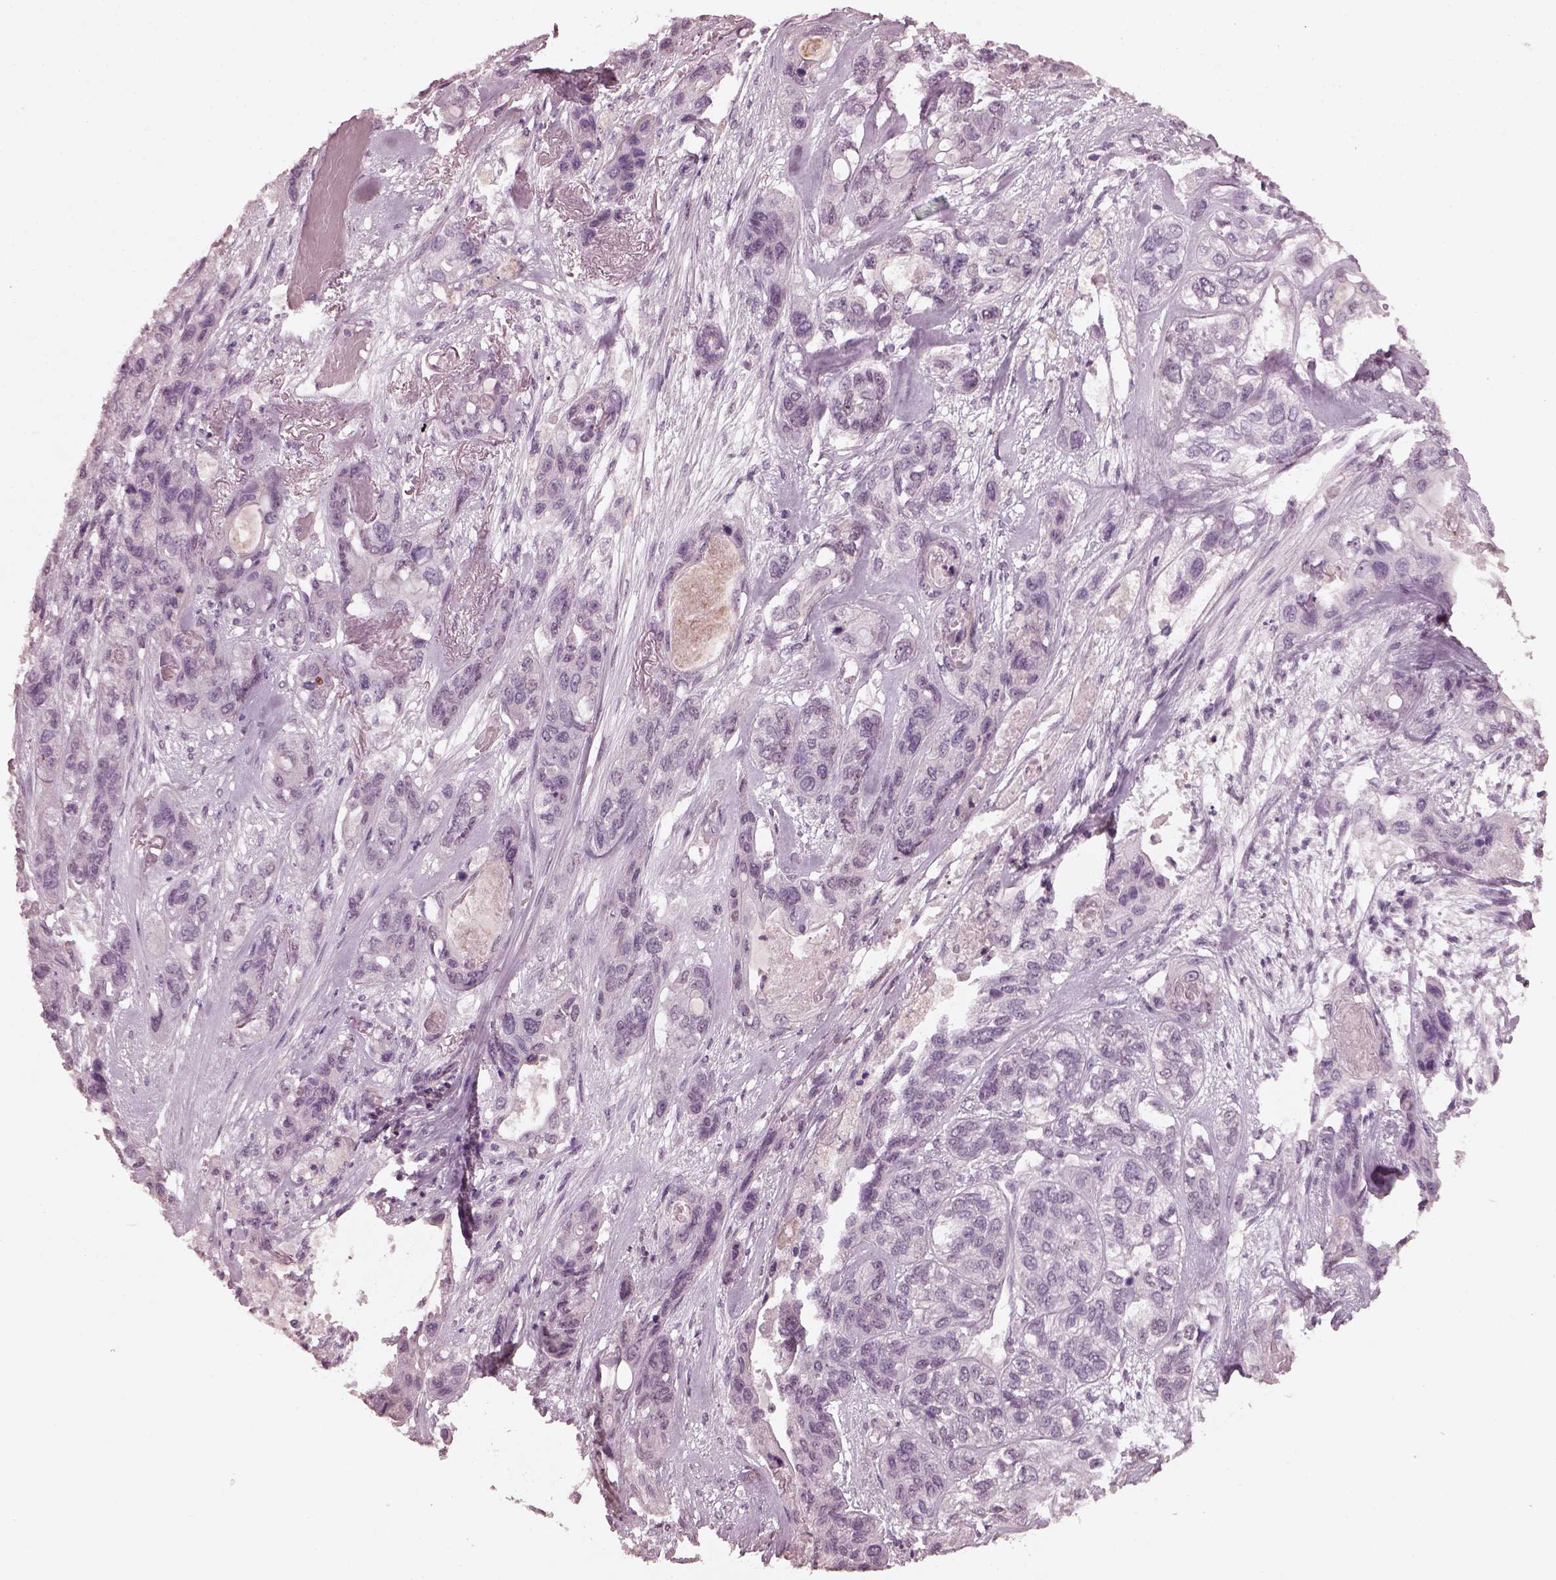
{"staining": {"intensity": "negative", "quantity": "none", "location": "none"}, "tissue": "lung cancer", "cell_type": "Tumor cells", "image_type": "cancer", "snomed": [{"axis": "morphology", "description": "Squamous cell carcinoma, NOS"}, {"axis": "topography", "description": "Lung"}], "caption": "Tumor cells show no significant positivity in lung cancer. (DAB IHC visualized using brightfield microscopy, high magnification).", "gene": "TSKS", "patient": {"sex": "female", "age": 70}}